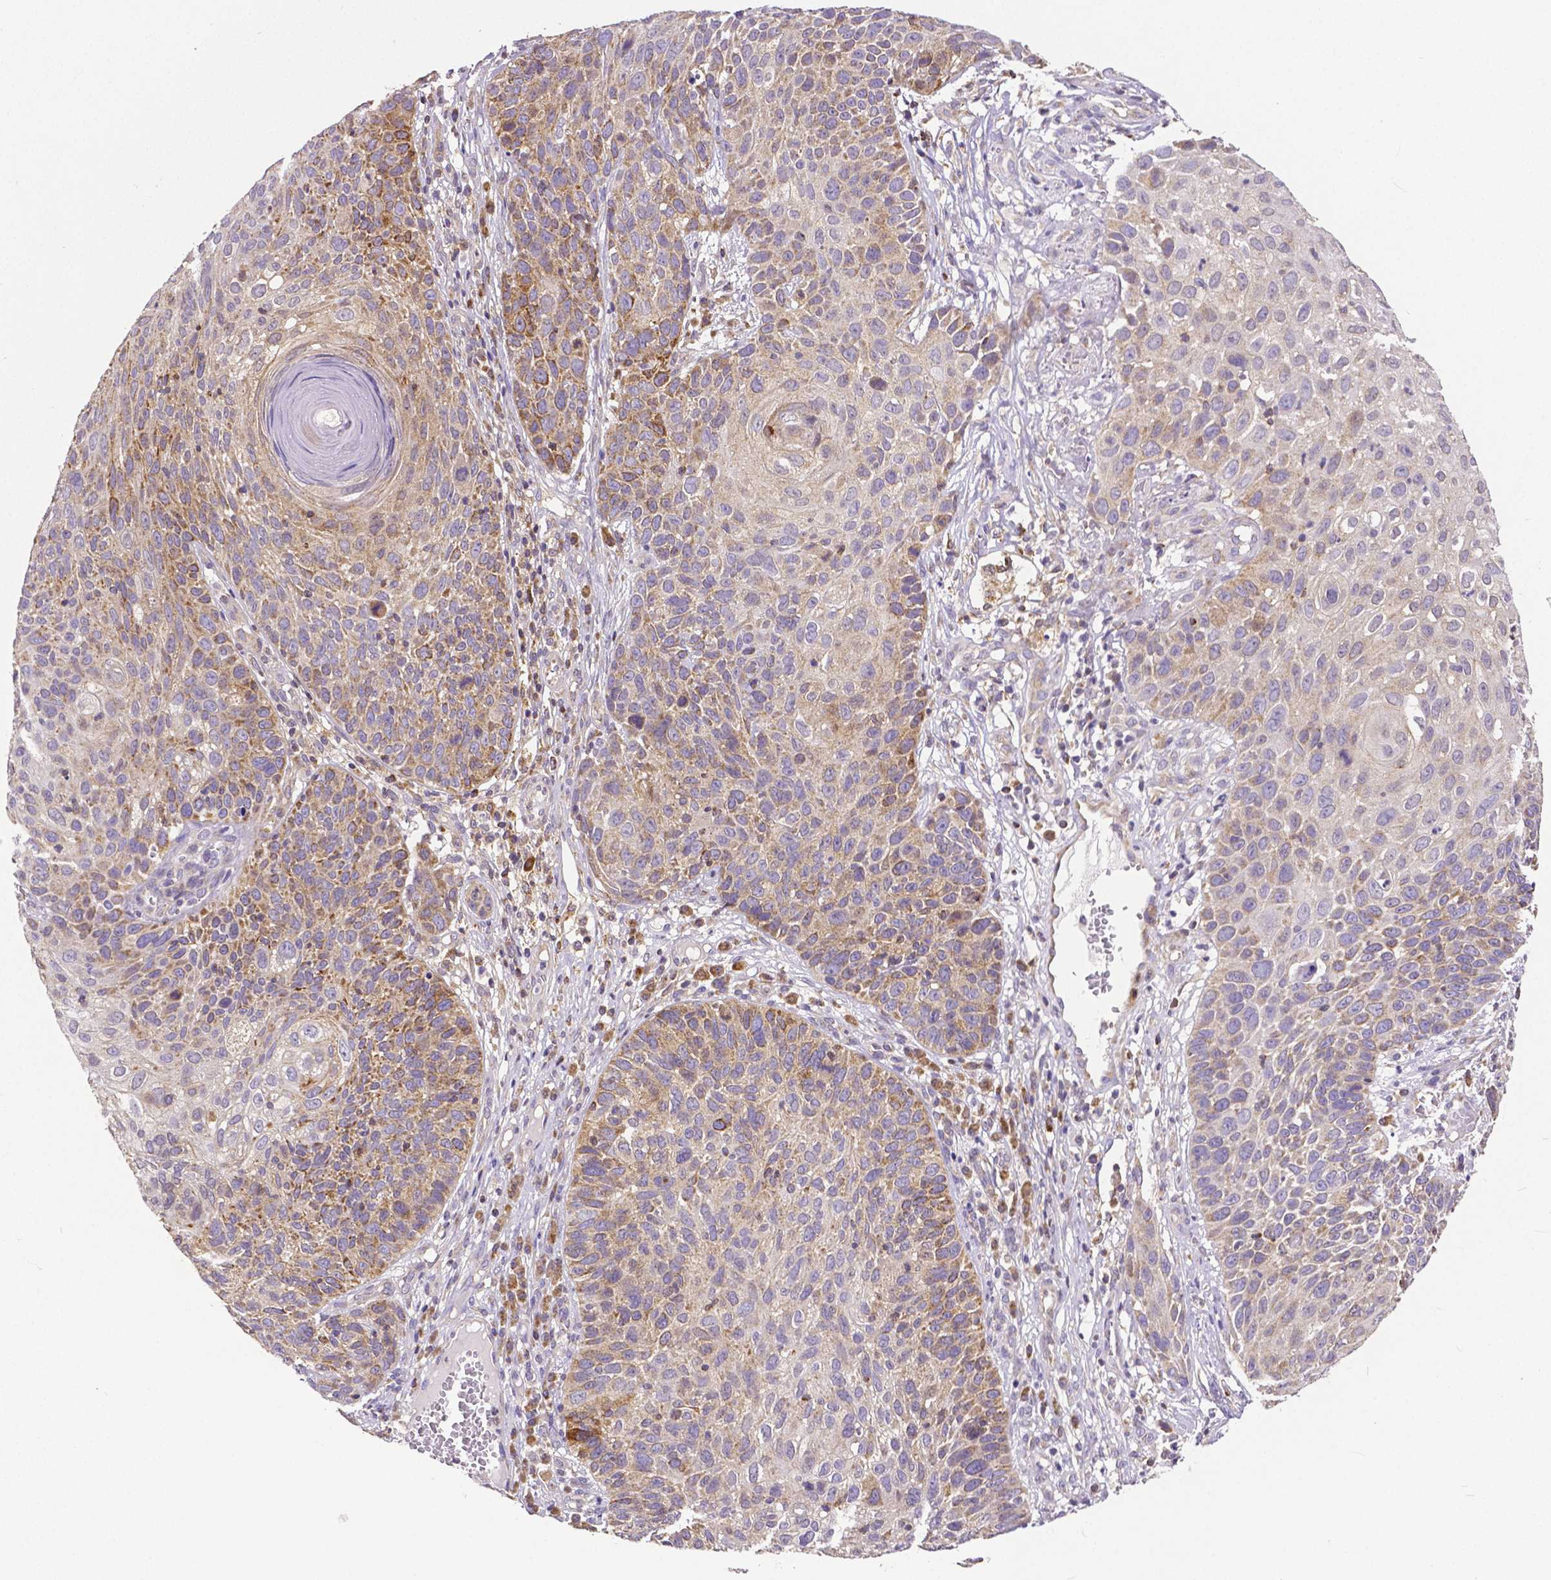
{"staining": {"intensity": "moderate", "quantity": "25%-75%", "location": "cytoplasmic/membranous"}, "tissue": "skin cancer", "cell_type": "Tumor cells", "image_type": "cancer", "snomed": [{"axis": "morphology", "description": "Squamous cell carcinoma, NOS"}, {"axis": "topography", "description": "Skin"}], "caption": "Immunohistochemical staining of human skin squamous cell carcinoma displays moderate cytoplasmic/membranous protein staining in approximately 25%-75% of tumor cells. The staining was performed using DAB (3,3'-diaminobenzidine), with brown indicating positive protein expression. Nuclei are stained blue with hematoxylin.", "gene": "MCL1", "patient": {"sex": "male", "age": 92}}